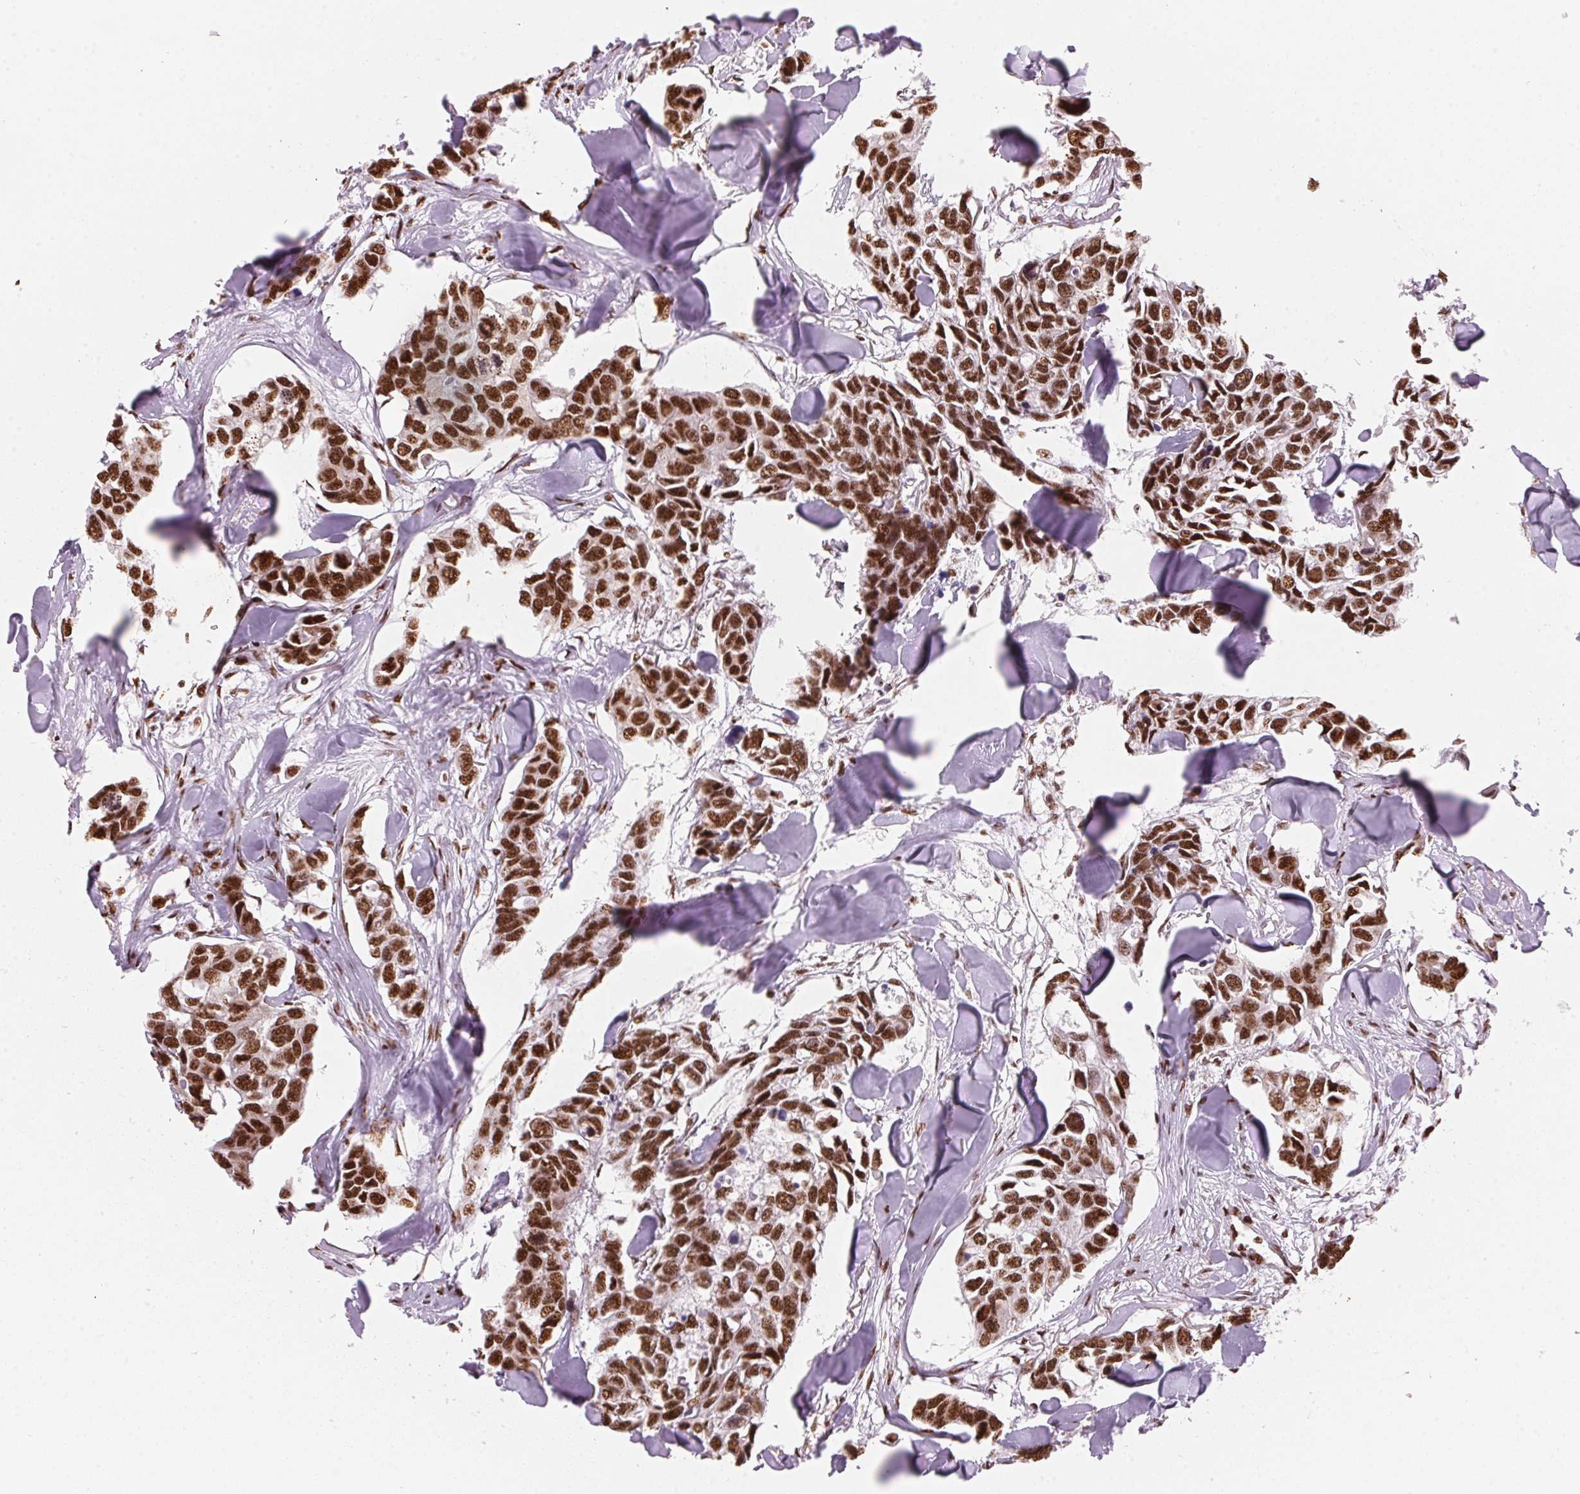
{"staining": {"intensity": "strong", "quantity": ">75%", "location": "nuclear"}, "tissue": "breast cancer", "cell_type": "Tumor cells", "image_type": "cancer", "snomed": [{"axis": "morphology", "description": "Duct carcinoma"}, {"axis": "topography", "description": "Breast"}], "caption": "There is high levels of strong nuclear positivity in tumor cells of intraductal carcinoma (breast), as demonstrated by immunohistochemical staining (brown color).", "gene": "NXF1", "patient": {"sex": "female", "age": 83}}